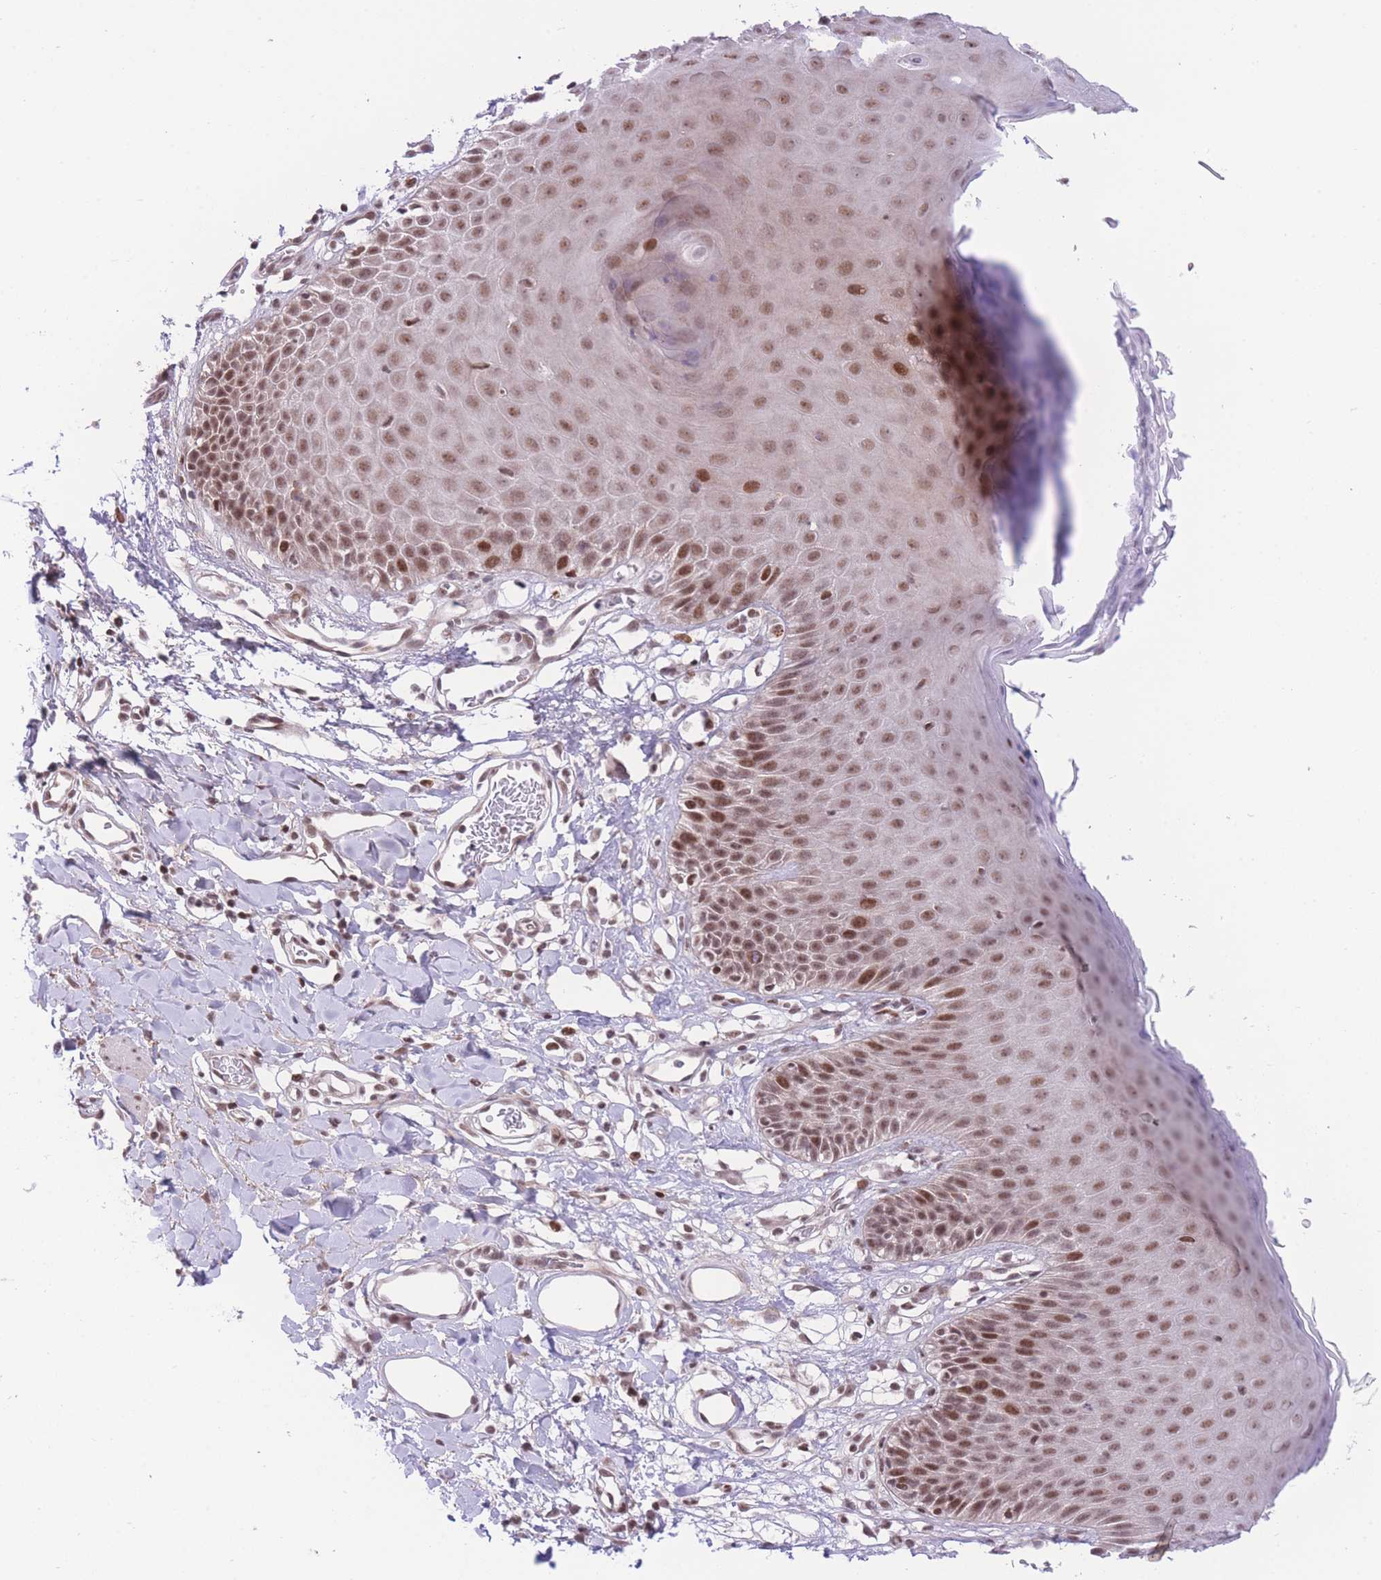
{"staining": {"intensity": "strong", "quantity": "25%-75%", "location": "nuclear"}, "tissue": "skin", "cell_type": "Epidermal cells", "image_type": "normal", "snomed": [{"axis": "morphology", "description": "Normal tissue, NOS"}, {"axis": "topography", "description": "Vulva"}], "caption": "Human skin stained with a brown dye demonstrates strong nuclear positive positivity in approximately 25%-75% of epidermal cells.", "gene": "PCIF1", "patient": {"sex": "female", "age": 68}}